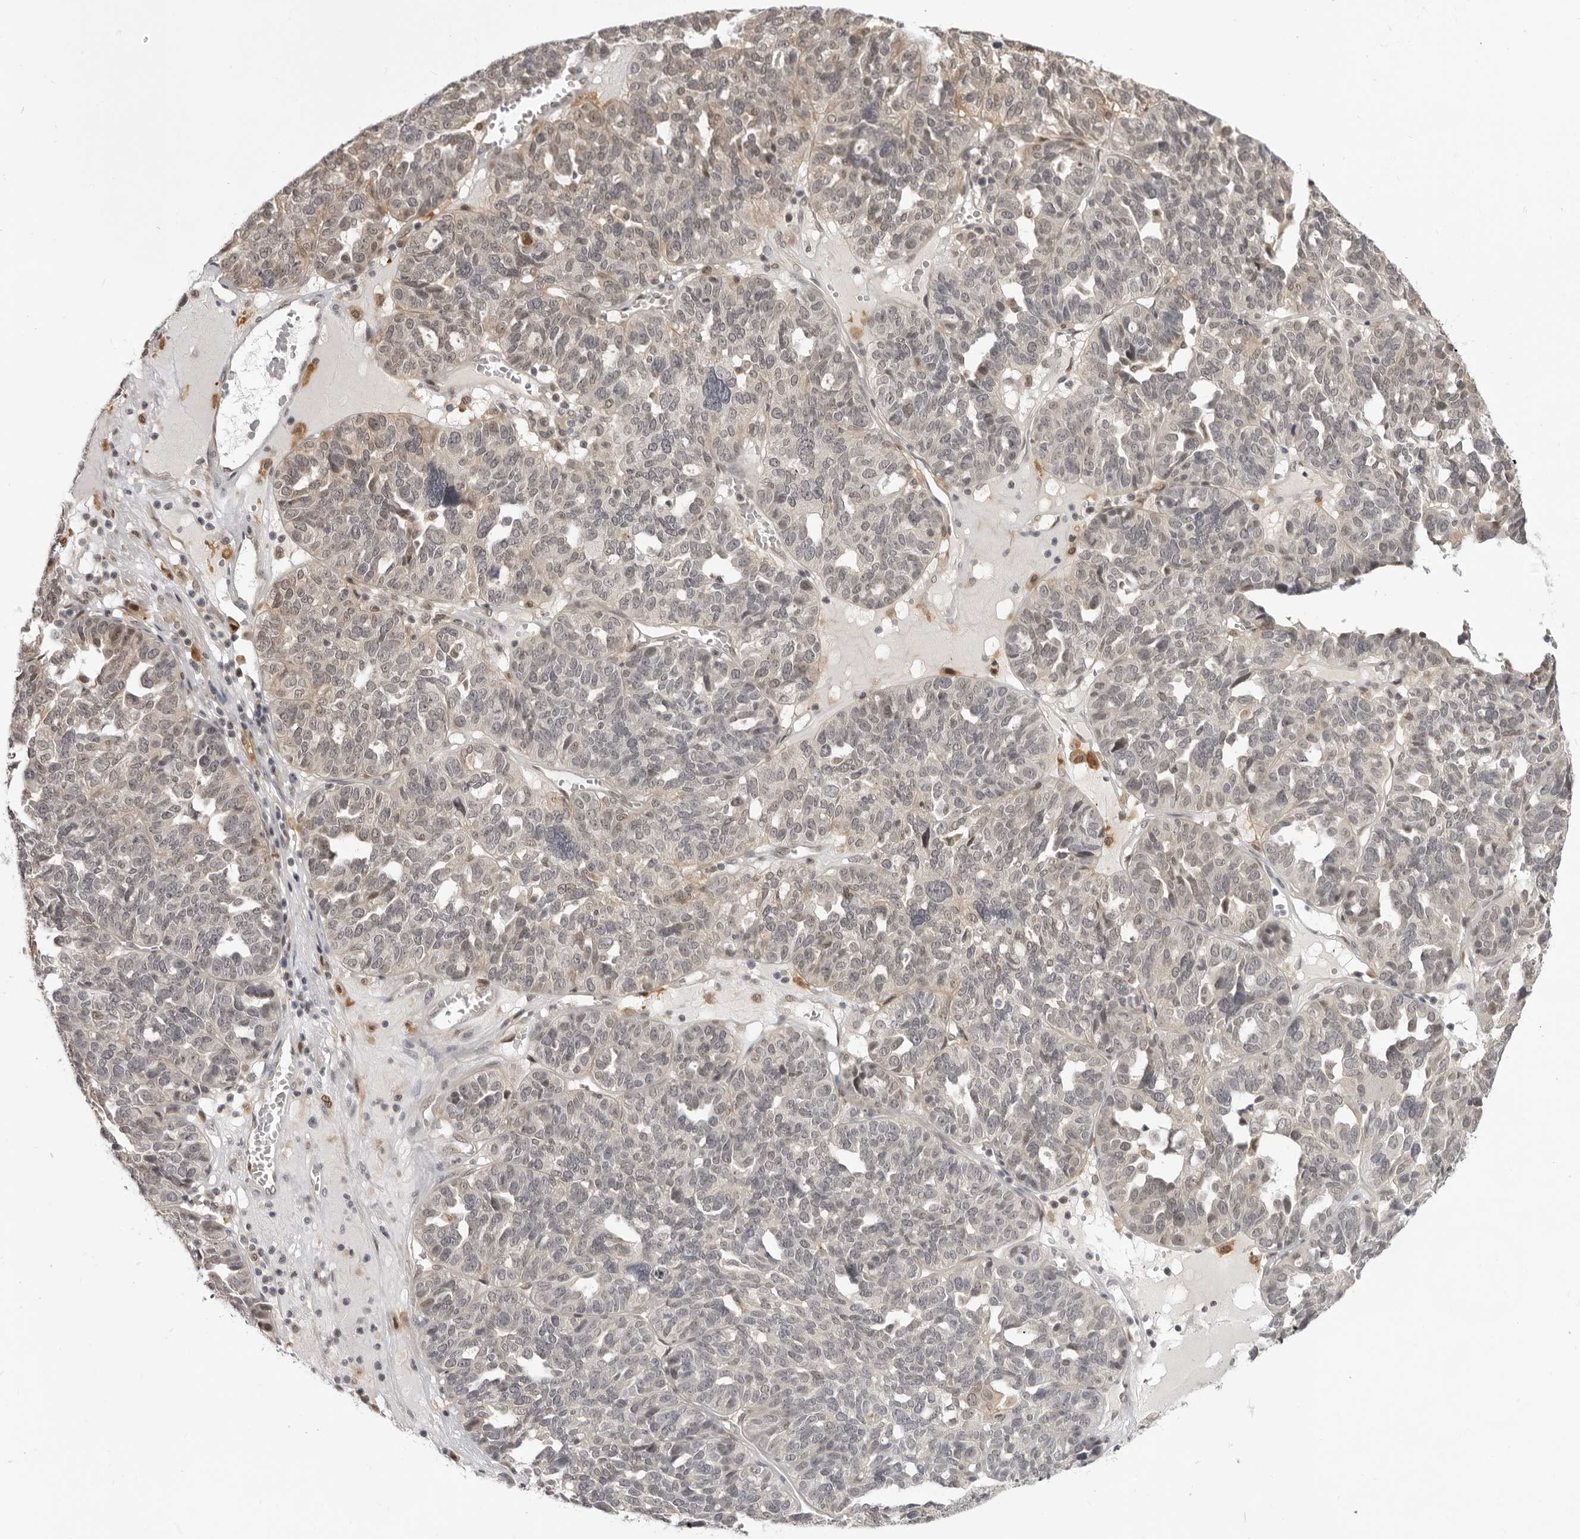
{"staining": {"intensity": "moderate", "quantity": "<25%", "location": "nuclear"}, "tissue": "ovarian cancer", "cell_type": "Tumor cells", "image_type": "cancer", "snomed": [{"axis": "morphology", "description": "Cystadenocarcinoma, serous, NOS"}, {"axis": "topography", "description": "Ovary"}], "caption": "Immunohistochemical staining of human ovarian serous cystadenocarcinoma displays low levels of moderate nuclear protein expression in approximately <25% of tumor cells.", "gene": "SRGAP2", "patient": {"sex": "female", "age": 59}}